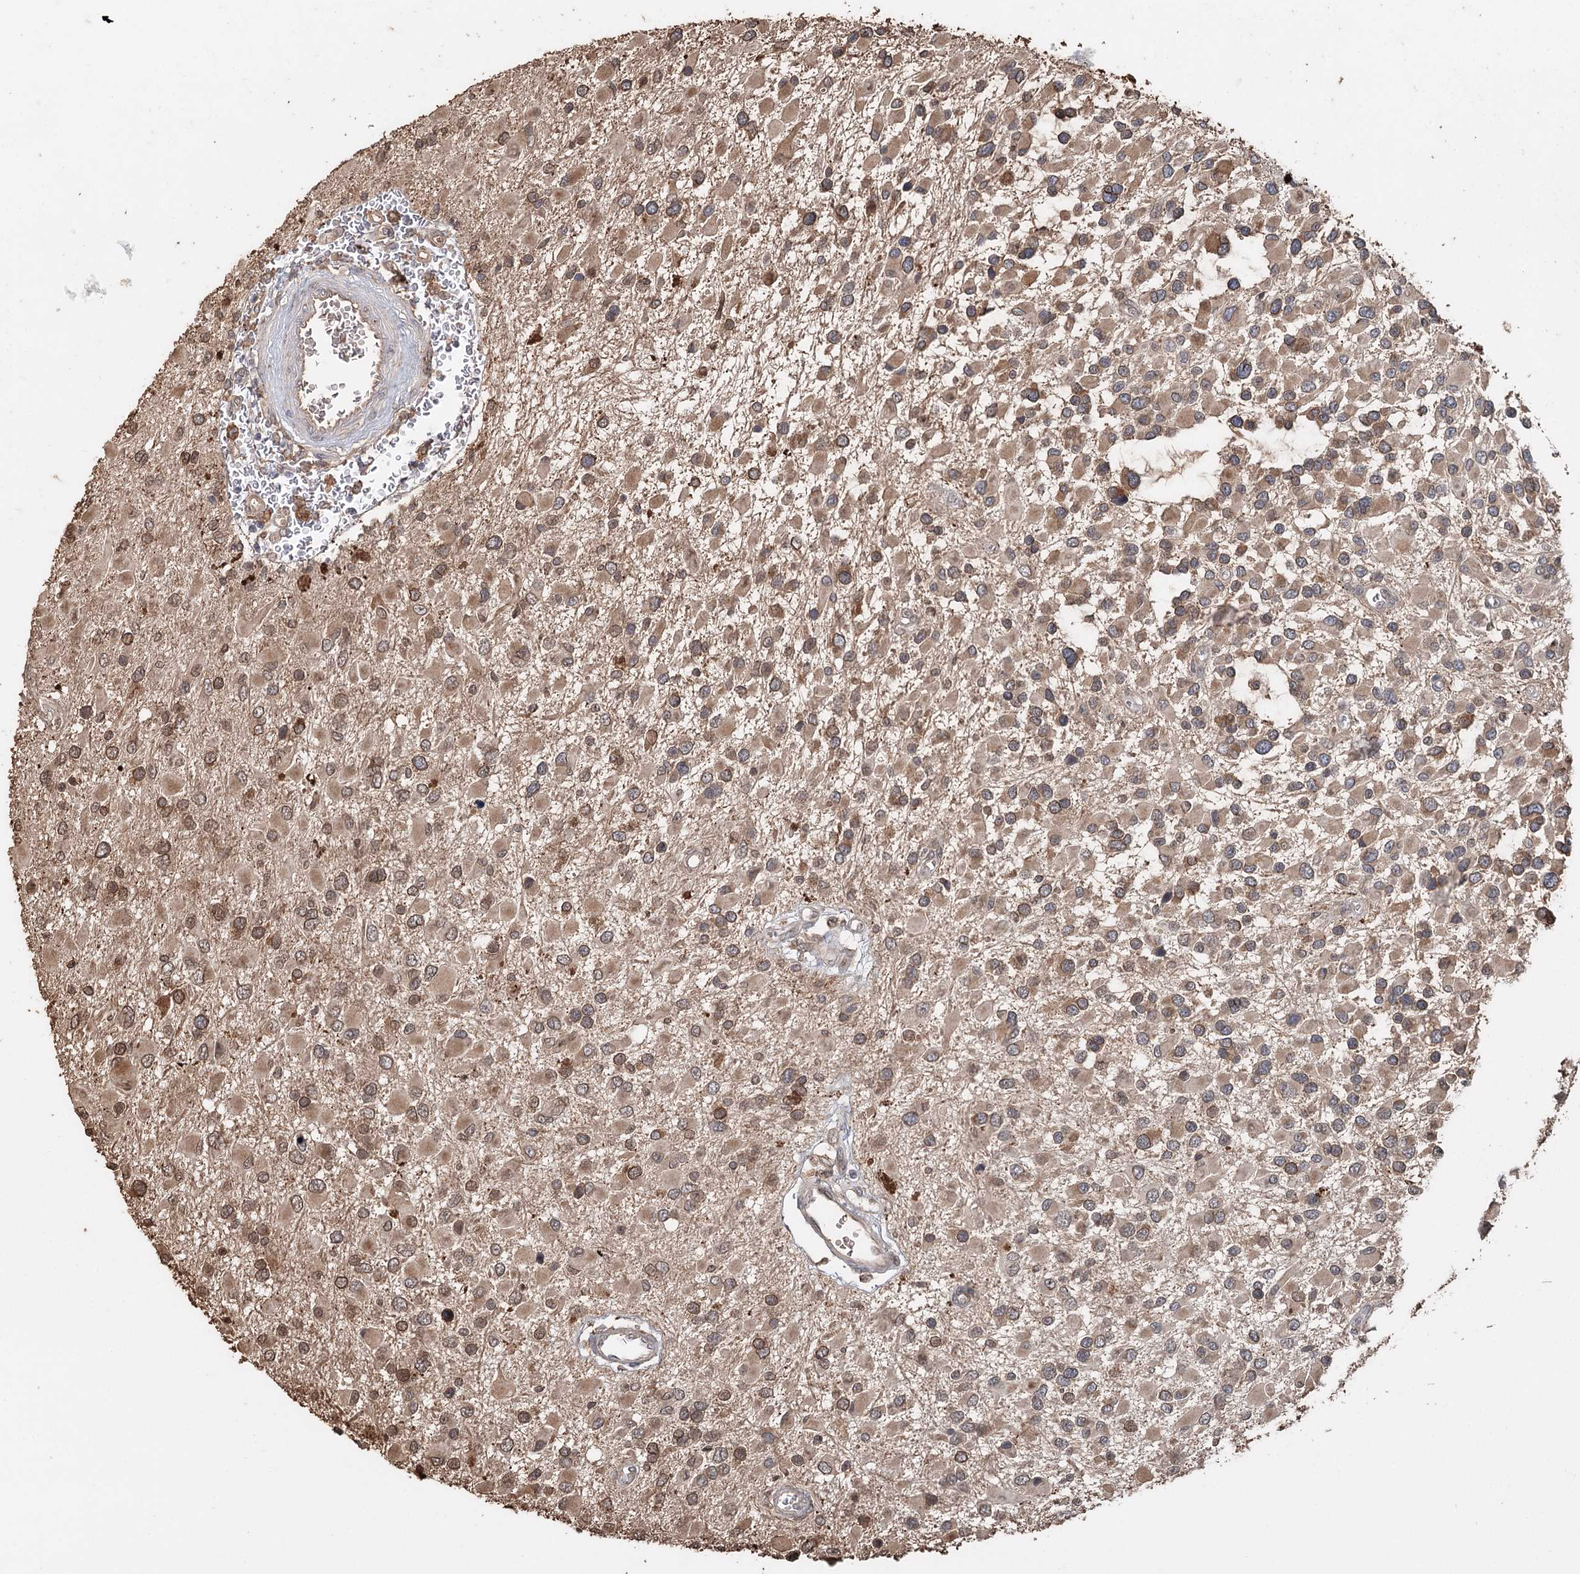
{"staining": {"intensity": "moderate", "quantity": ">75%", "location": "cytoplasmic/membranous,nuclear"}, "tissue": "glioma", "cell_type": "Tumor cells", "image_type": "cancer", "snomed": [{"axis": "morphology", "description": "Glioma, malignant, High grade"}, {"axis": "topography", "description": "Brain"}], "caption": "Human malignant glioma (high-grade) stained with a brown dye demonstrates moderate cytoplasmic/membranous and nuclear positive expression in approximately >75% of tumor cells.", "gene": "SYVN1", "patient": {"sex": "male", "age": 53}}